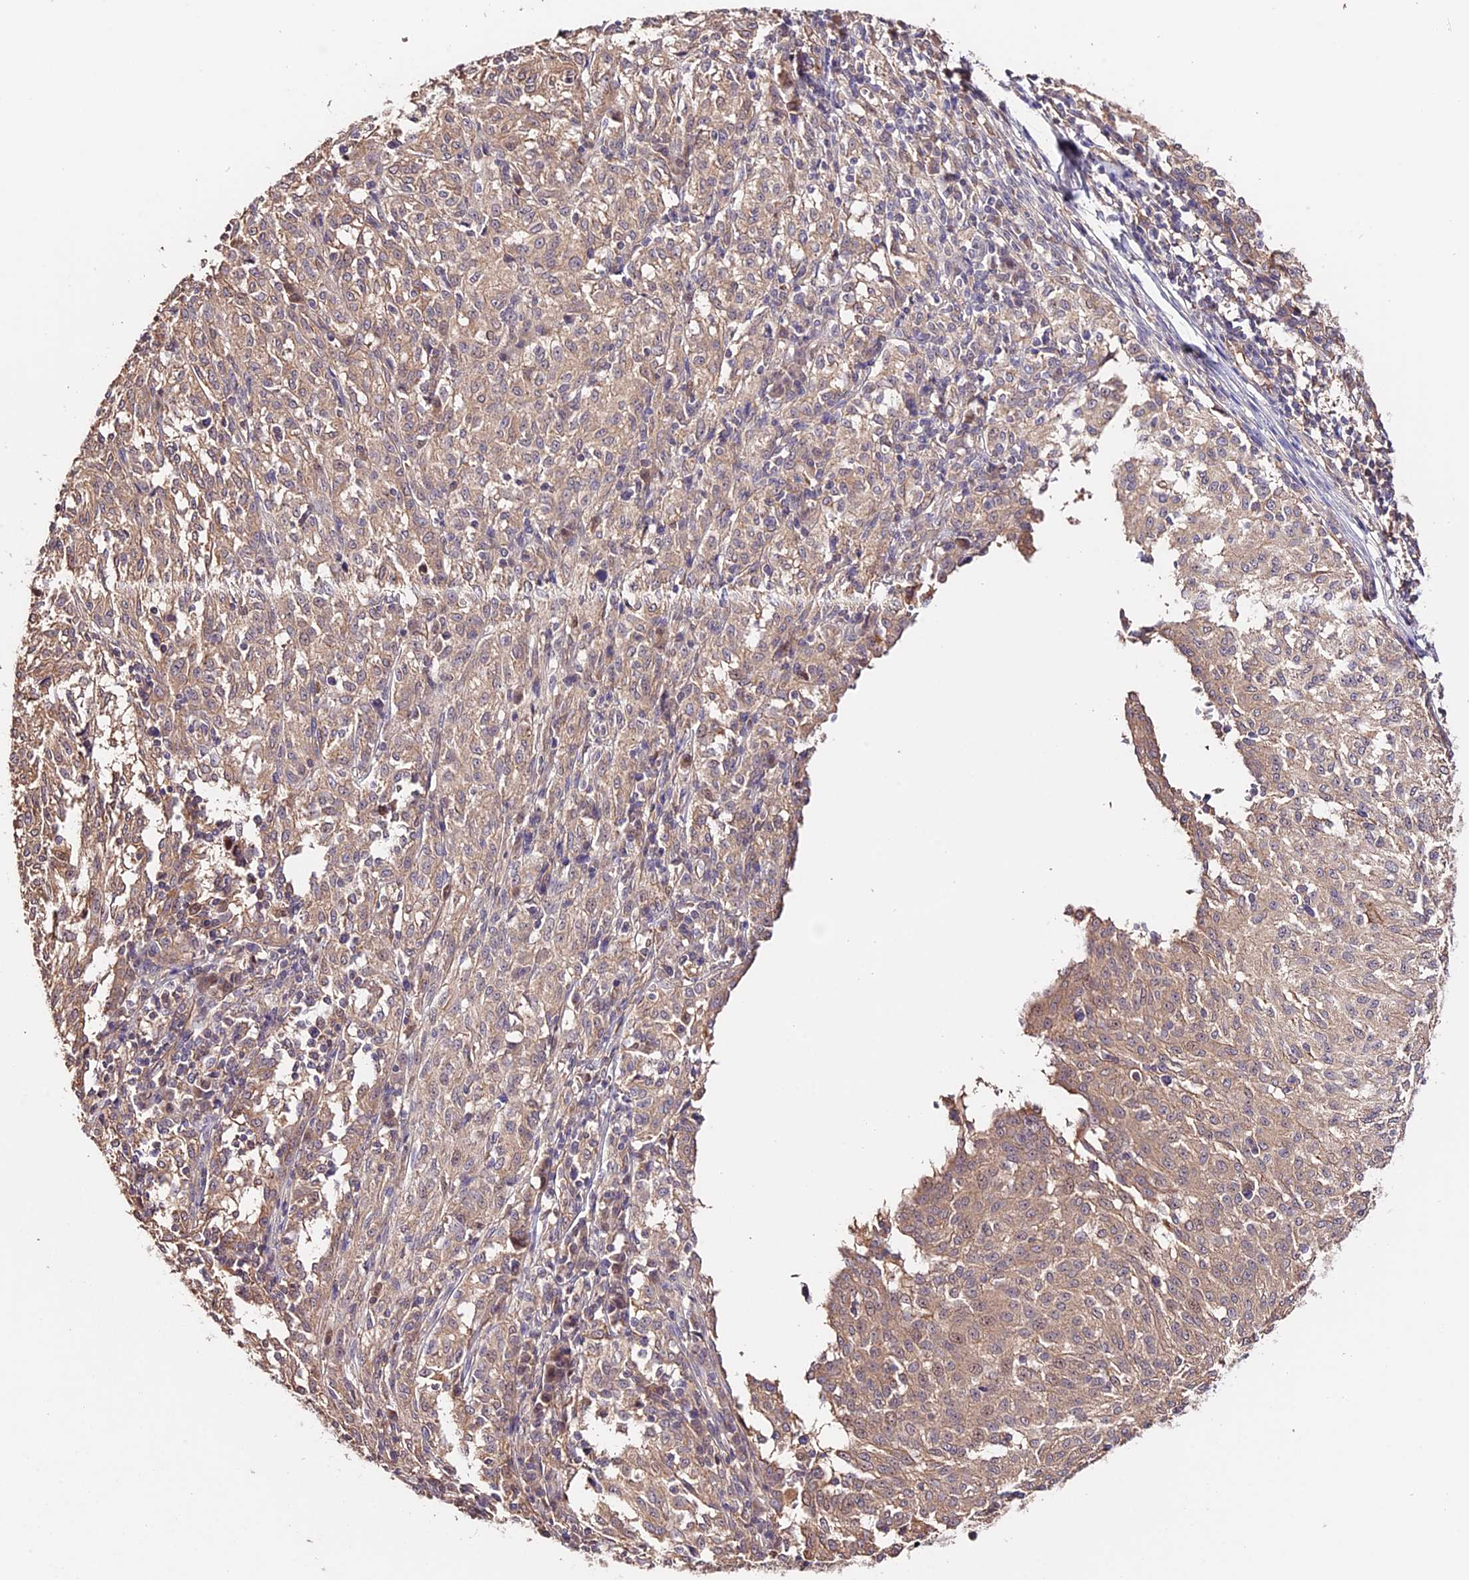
{"staining": {"intensity": "weak", "quantity": ">75%", "location": "cytoplasmic/membranous"}, "tissue": "melanoma", "cell_type": "Tumor cells", "image_type": "cancer", "snomed": [{"axis": "morphology", "description": "Malignant melanoma, NOS"}, {"axis": "topography", "description": "Skin"}], "caption": "Immunohistochemical staining of human malignant melanoma exhibits weak cytoplasmic/membranous protein staining in about >75% of tumor cells.", "gene": "CES3", "patient": {"sex": "female", "age": 72}}